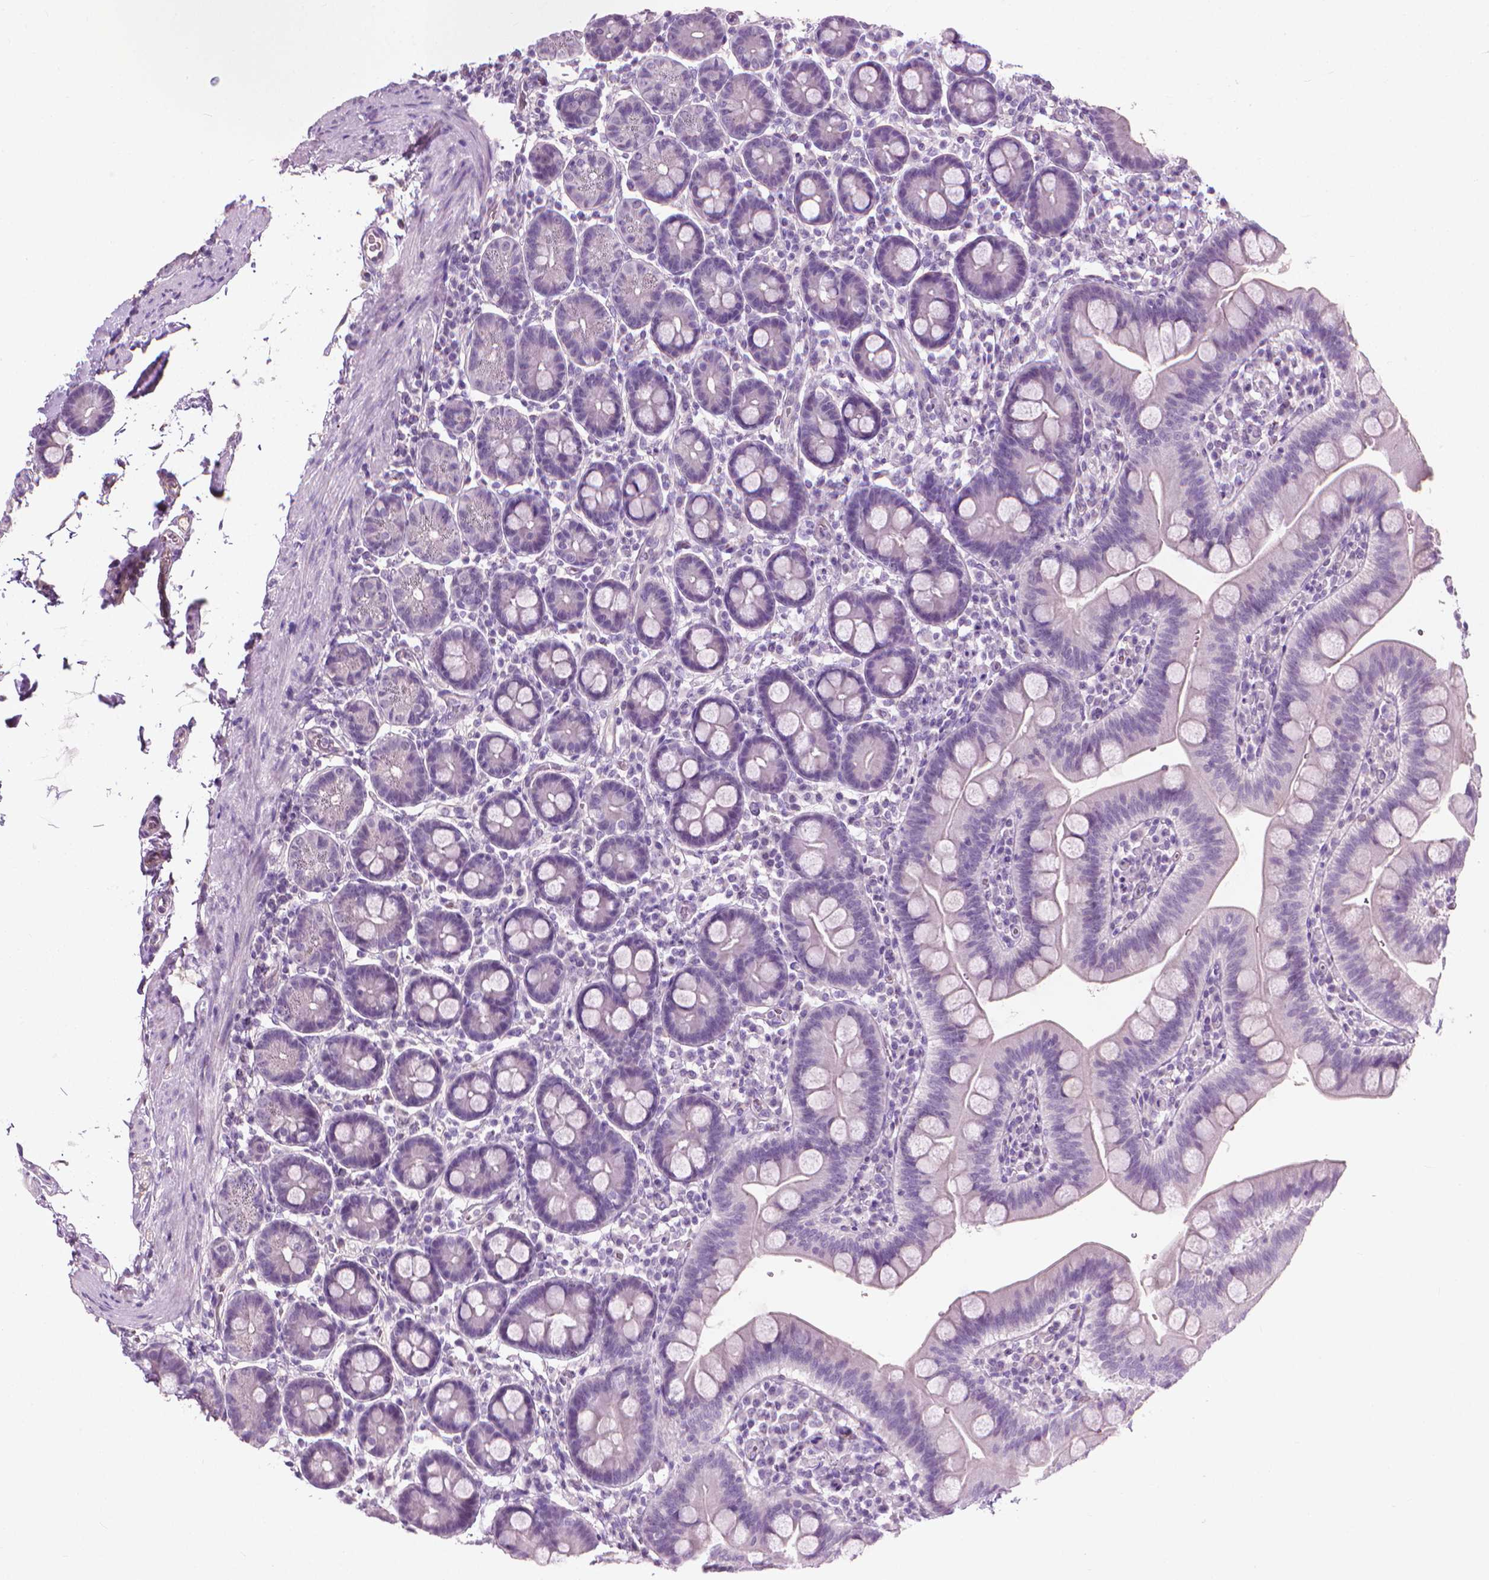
{"staining": {"intensity": "negative", "quantity": "none", "location": "none"}, "tissue": "duodenum", "cell_type": "Glandular cells", "image_type": "normal", "snomed": [{"axis": "morphology", "description": "Normal tissue, NOS"}, {"axis": "topography", "description": "Pancreas"}, {"axis": "topography", "description": "Duodenum"}], "caption": "Protein analysis of unremarkable duodenum displays no significant positivity in glandular cells. (DAB (3,3'-diaminobenzidine) immunohistochemistry (IHC), high magnification).", "gene": "KRT73", "patient": {"sex": "male", "age": 59}}